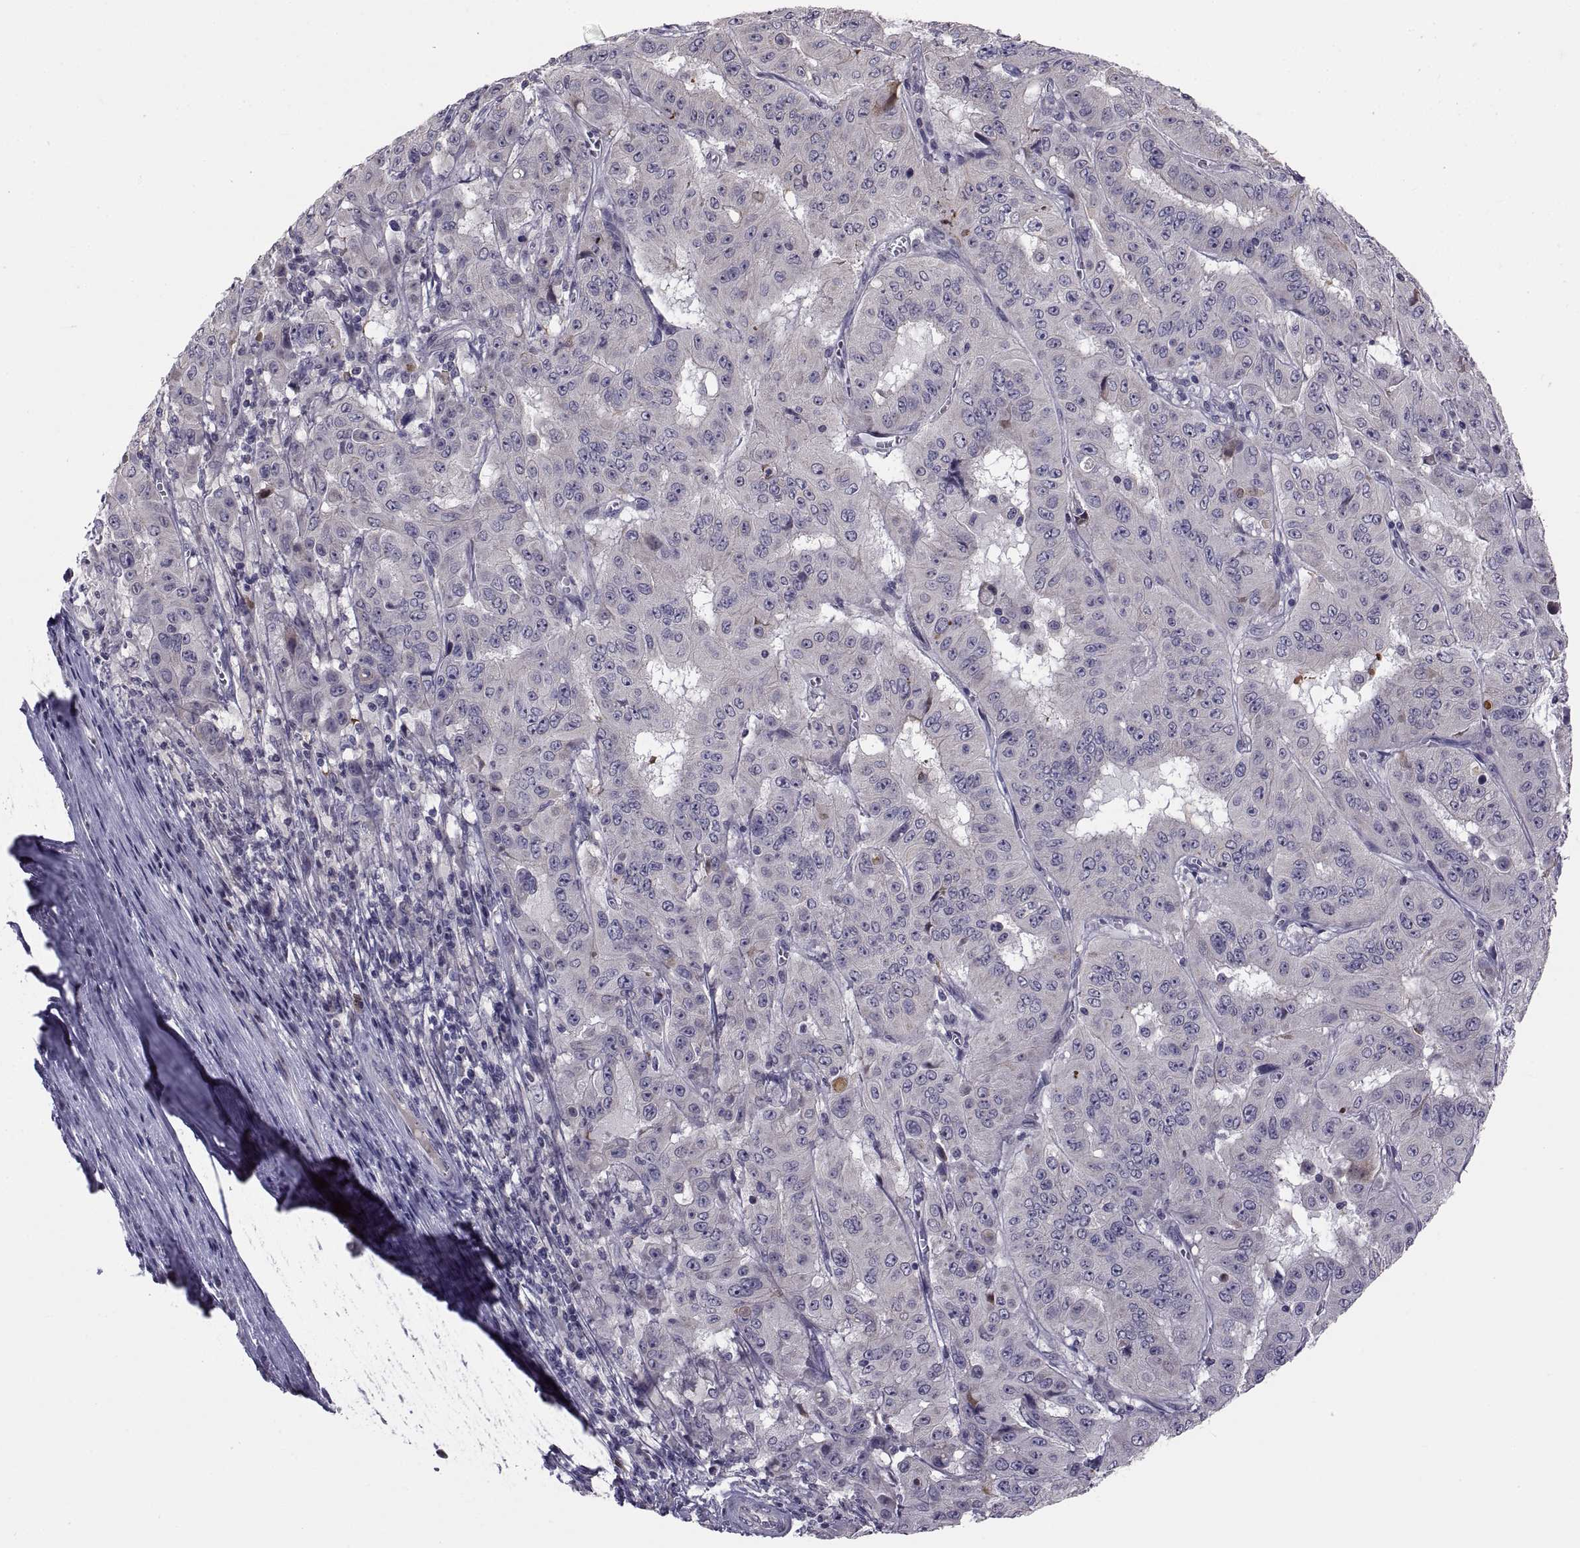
{"staining": {"intensity": "negative", "quantity": "none", "location": "none"}, "tissue": "pancreatic cancer", "cell_type": "Tumor cells", "image_type": "cancer", "snomed": [{"axis": "morphology", "description": "Adenocarcinoma, NOS"}, {"axis": "topography", "description": "Pancreas"}], "caption": "IHC of human pancreatic cancer (adenocarcinoma) demonstrates no staining in tumor cells.", "gene": "NPTX2", "patient": {"sex": "male", "age": 63}}